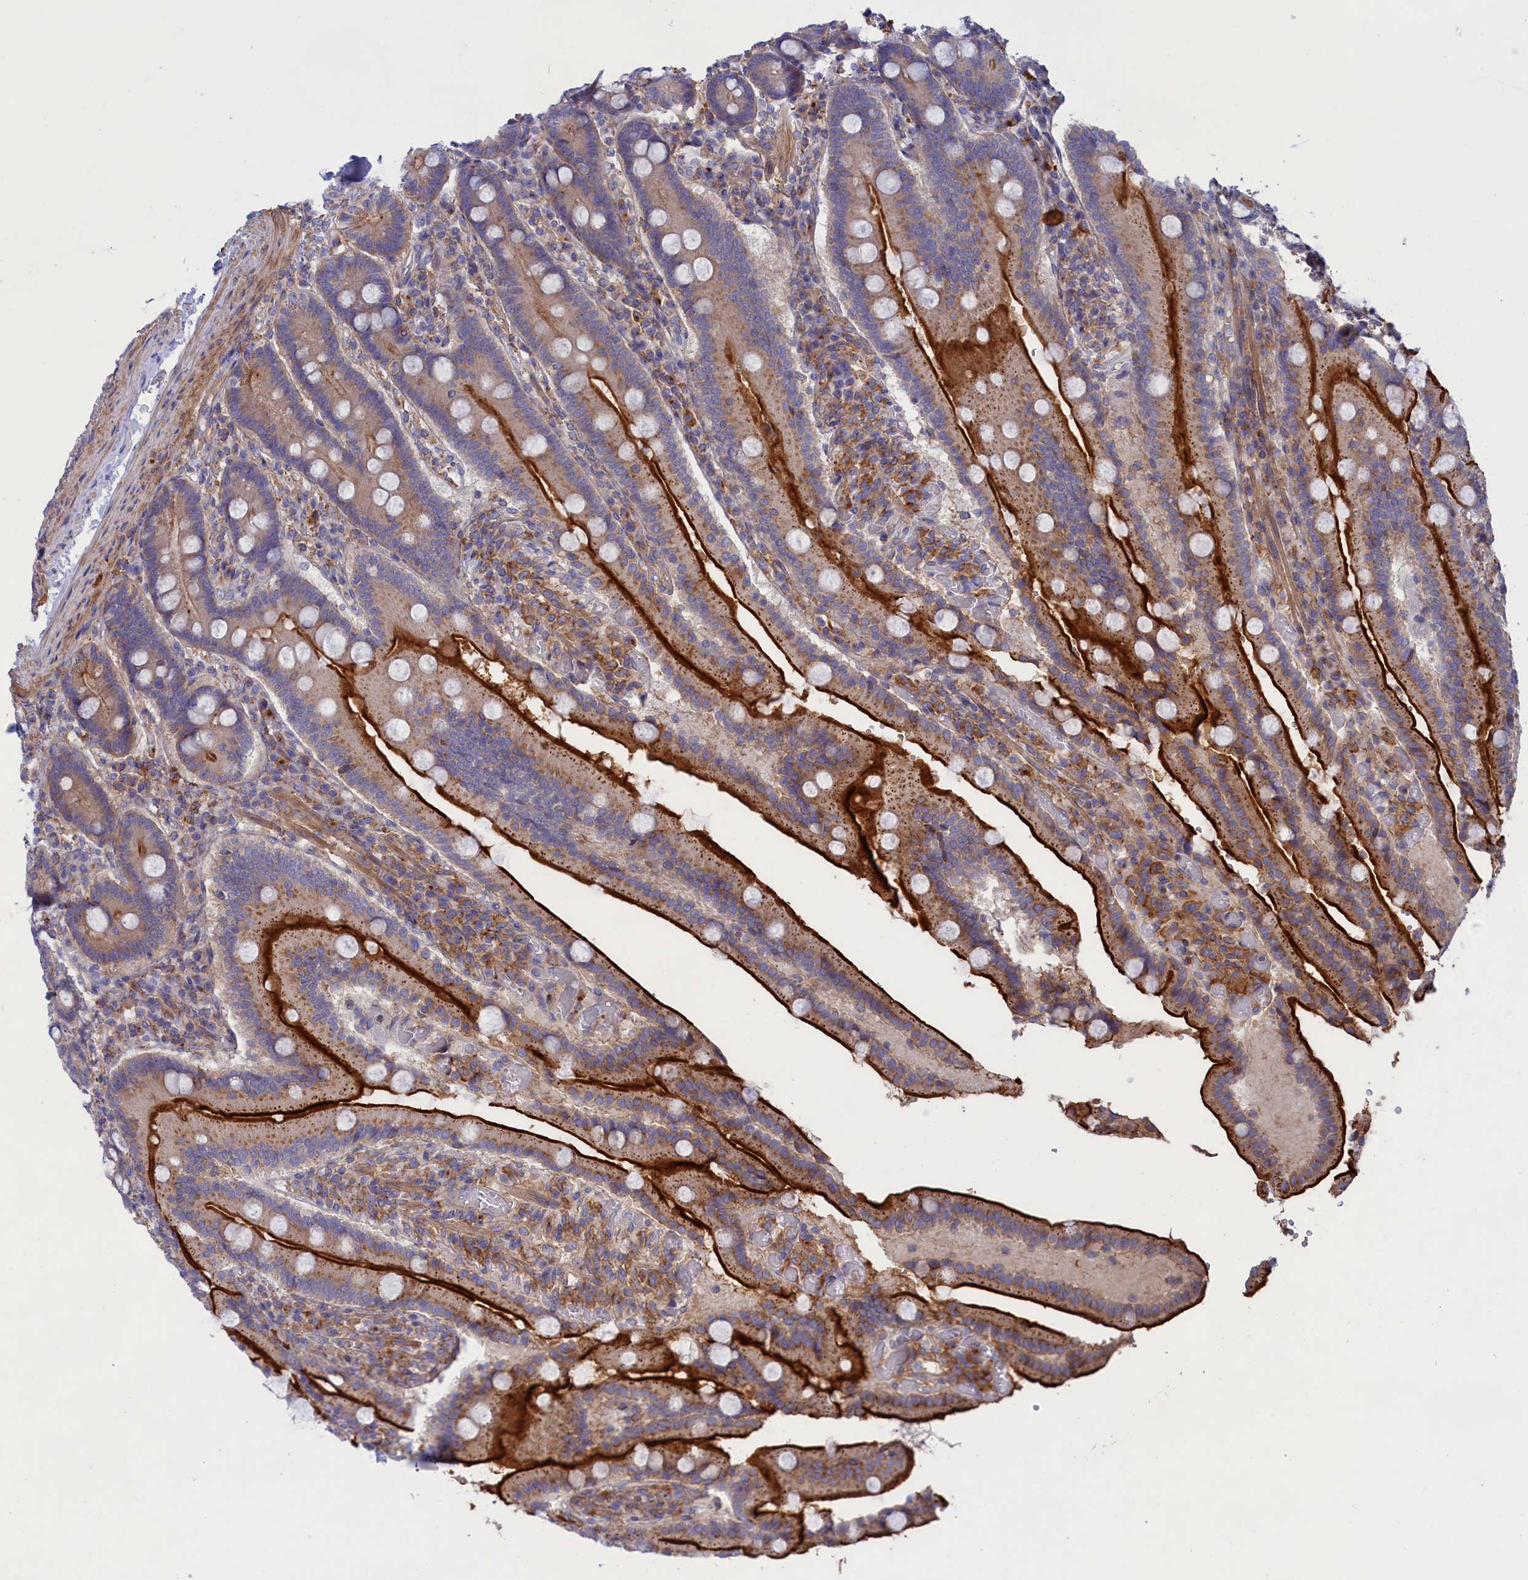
{"staining": {"intensity": "strong", "quantity": "25%-75%", "location": "cytoplasmic/membranous"}, "tissue": "duodenum", "cell_type": "Glandular cells", "image_type": "normal", "snomed": [{"axis": "morphology", "description": "Normal tissue, NOS"}, {"axis": "topography", "description": "Duodenum"}], "caption": "Immunohistochemical staining of benign human duodenum displays high levels of strong cytoplasmic/membranous expression in about 25%-75% of glandular cells.", "gene": "SCAMP4", "patient": {"sex": "female", "age": 62}}